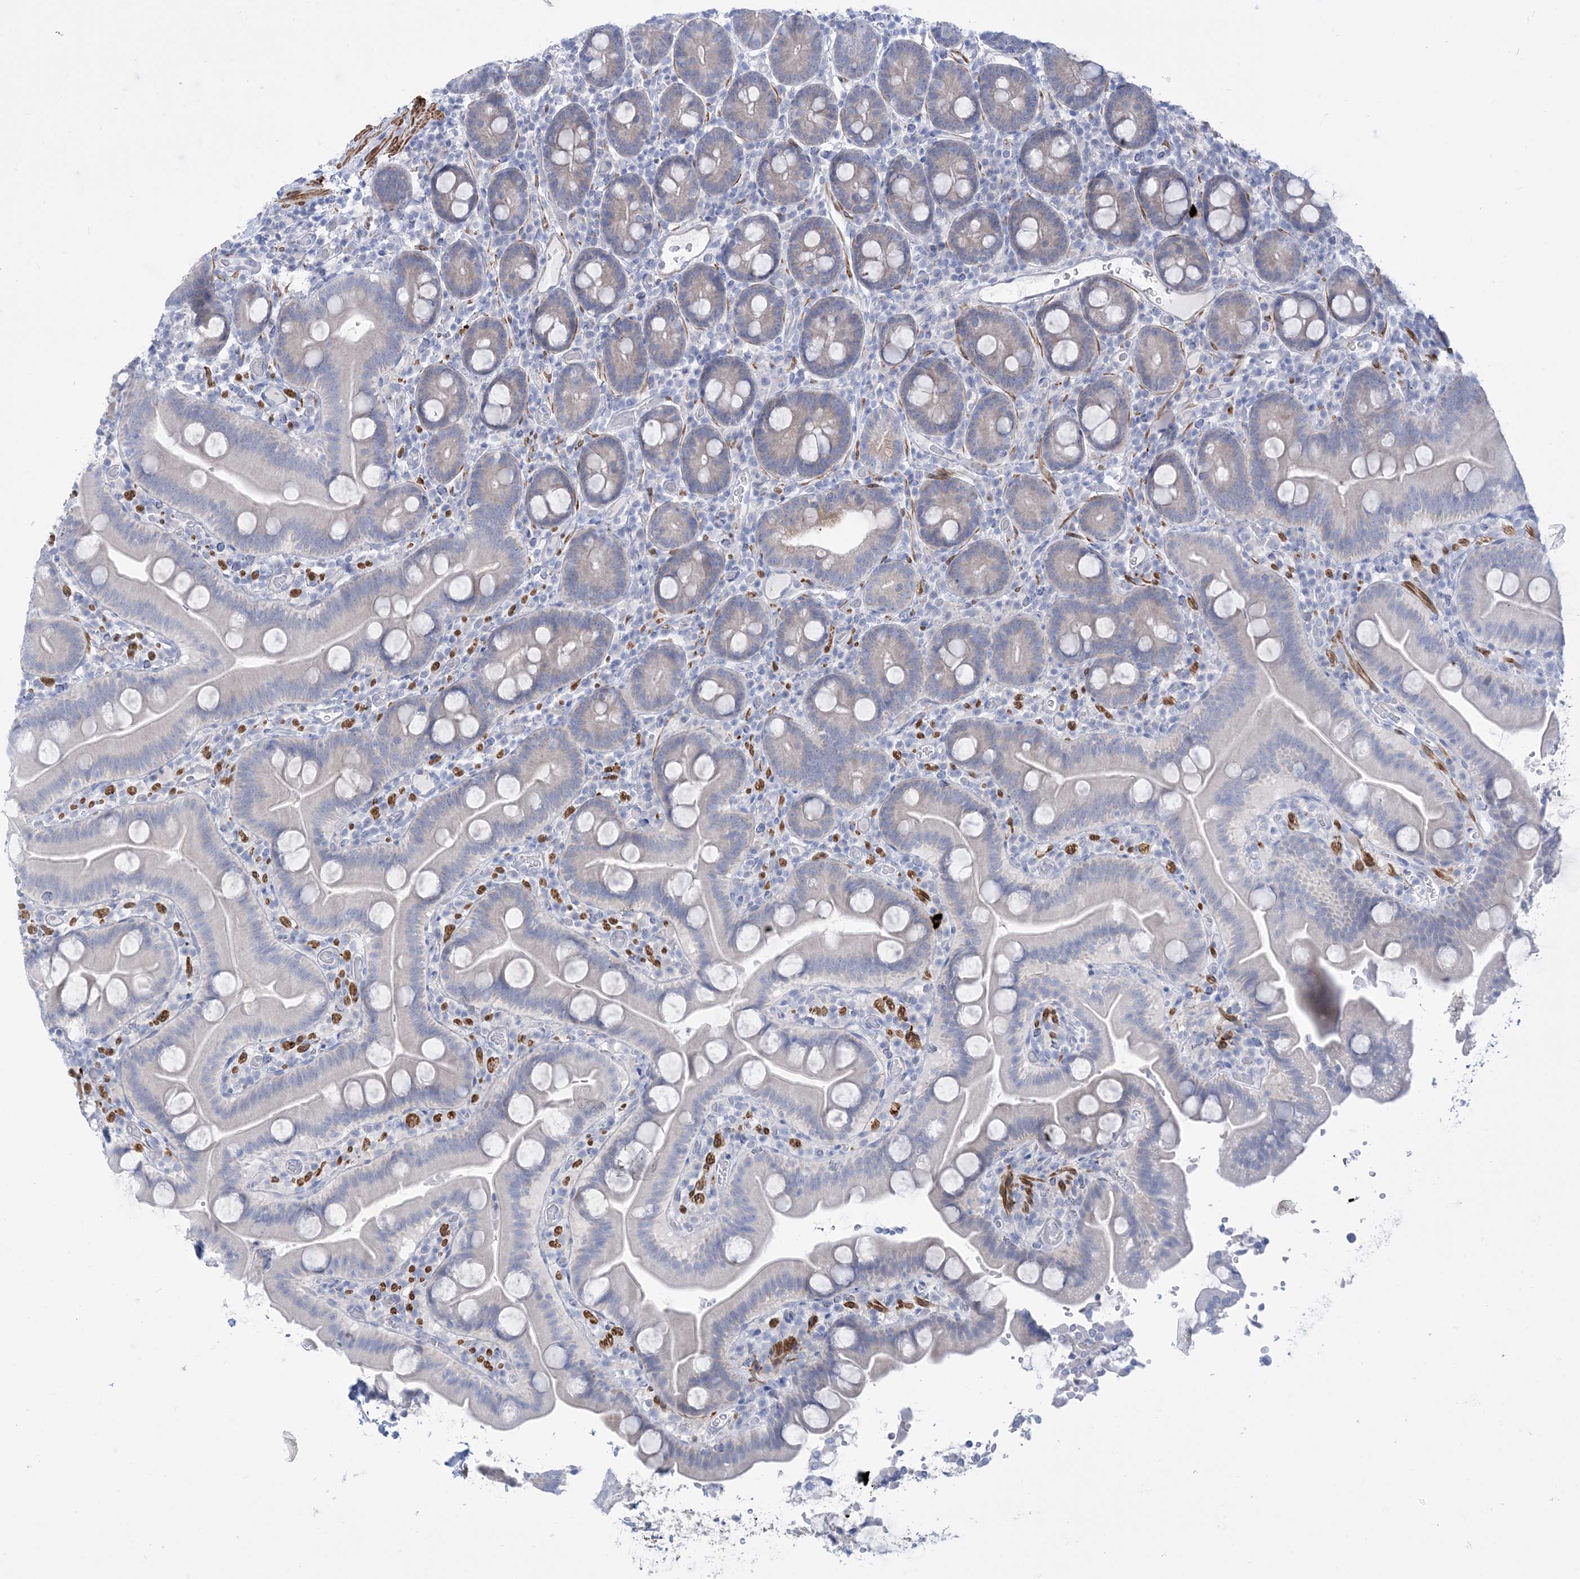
{"staining": {"intensity": "weak", "quantity": "<25%", "location": "cytoplasmic/membranous"}, "tissue": "duodenum", "cell_type": "Glandular cells", "image_type": "normal", "snomed": [{"axis": "morphology", "description": "Normal tissue, NOS"}, {"axis": "topography", "description": "Duodenum"}], "caption": "This is an immunohistochemistry micrograph of unremarkable human duodenum. There is no positivity in glandular cells.", "gene": "MARS2", "patient": {"sex": "male", "age": 55}}